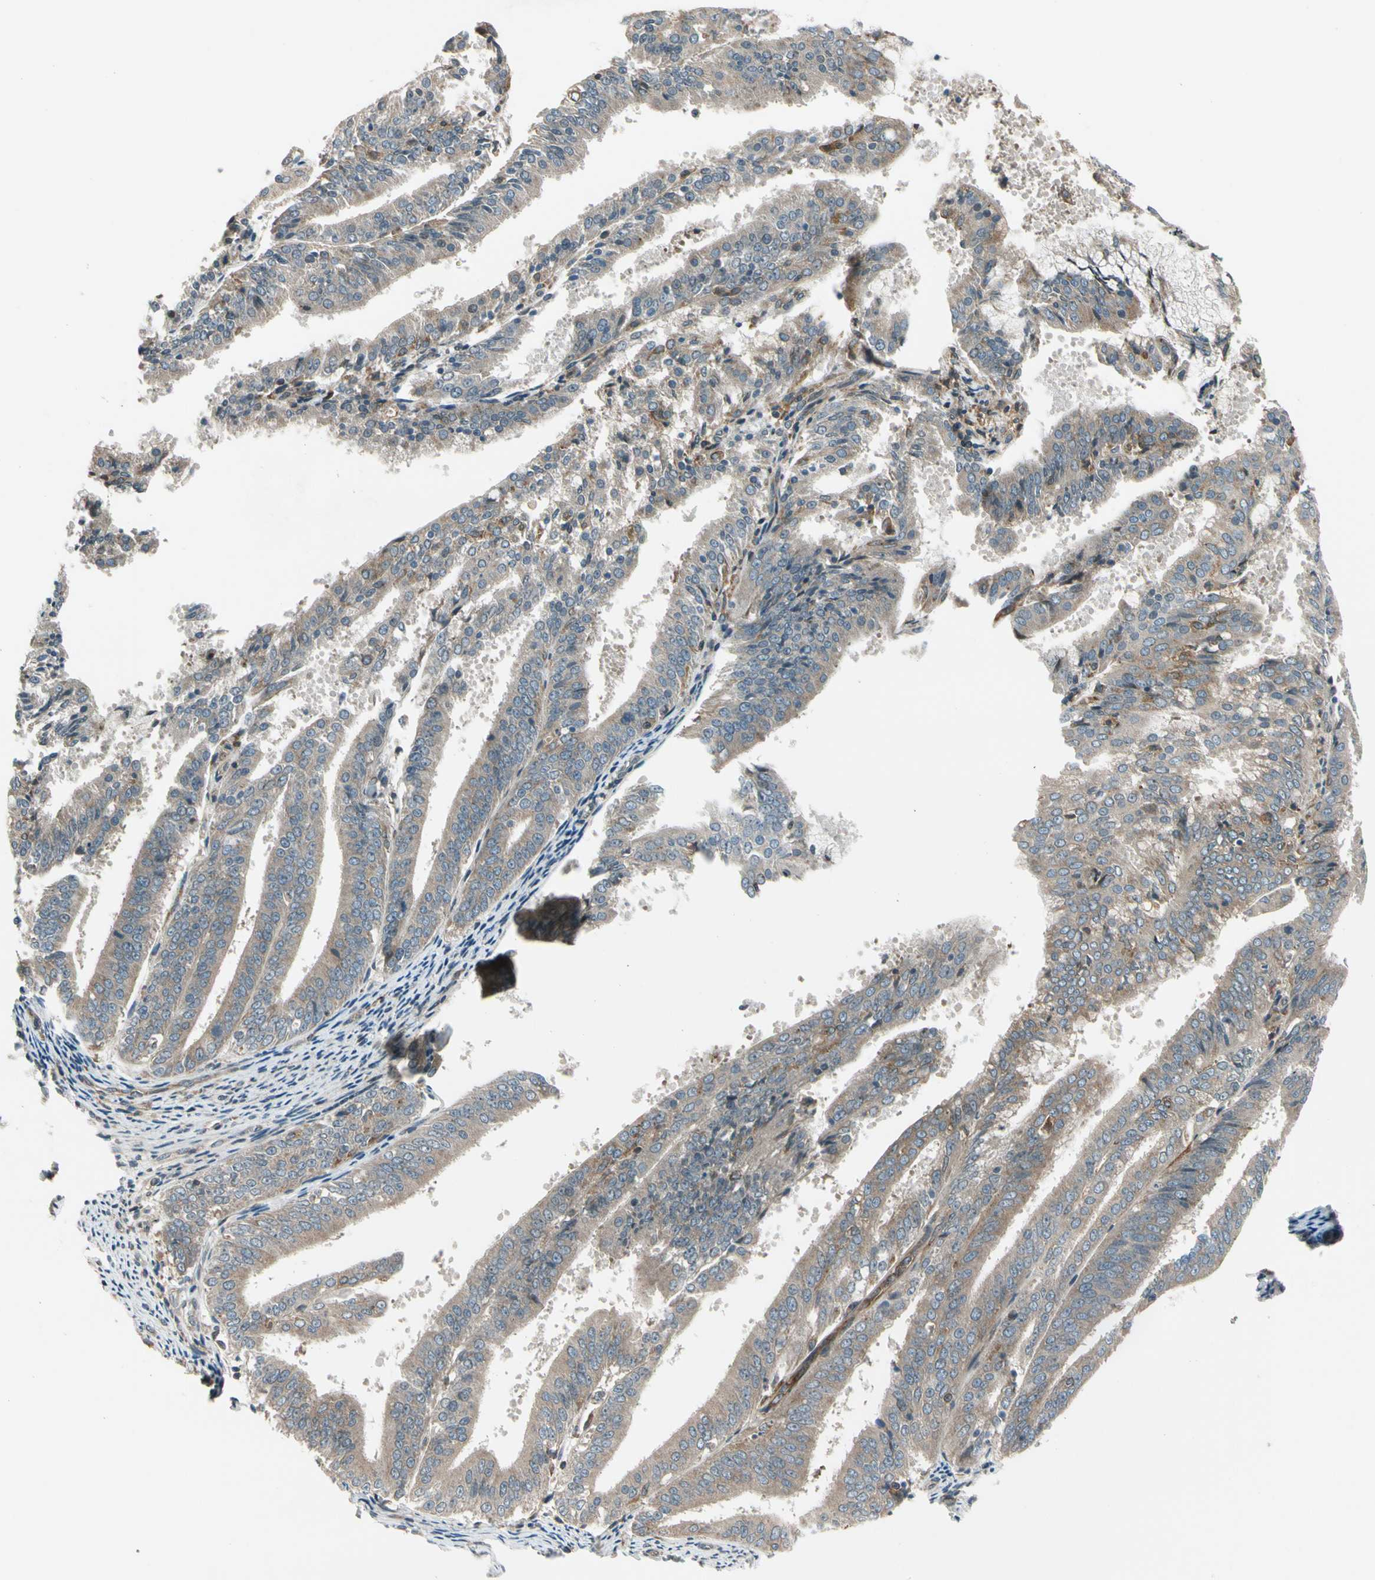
{"staining": {"intensity": "moderate", "quantity": "25%-75%", "location": "cytoplasmic/membranous"}, "tissue": "endometrial cancer", "cell_type": "Tumor cells", "image_type": "cancer", "snomed": [{"axis": "morphology", "description": "Adenocarcinoma, NOS"}, {"axis": "topography", "description": "Endometrium"}], "caption": "Brown immunohistochemical staining in human adenocarcinoma (endometrial) exhibits moderate cytoplasmic/membranous expression in about 25%-75% of tumor cells.", "gene": "TRIO", "patient": {"sex": "female", "age": 63}}